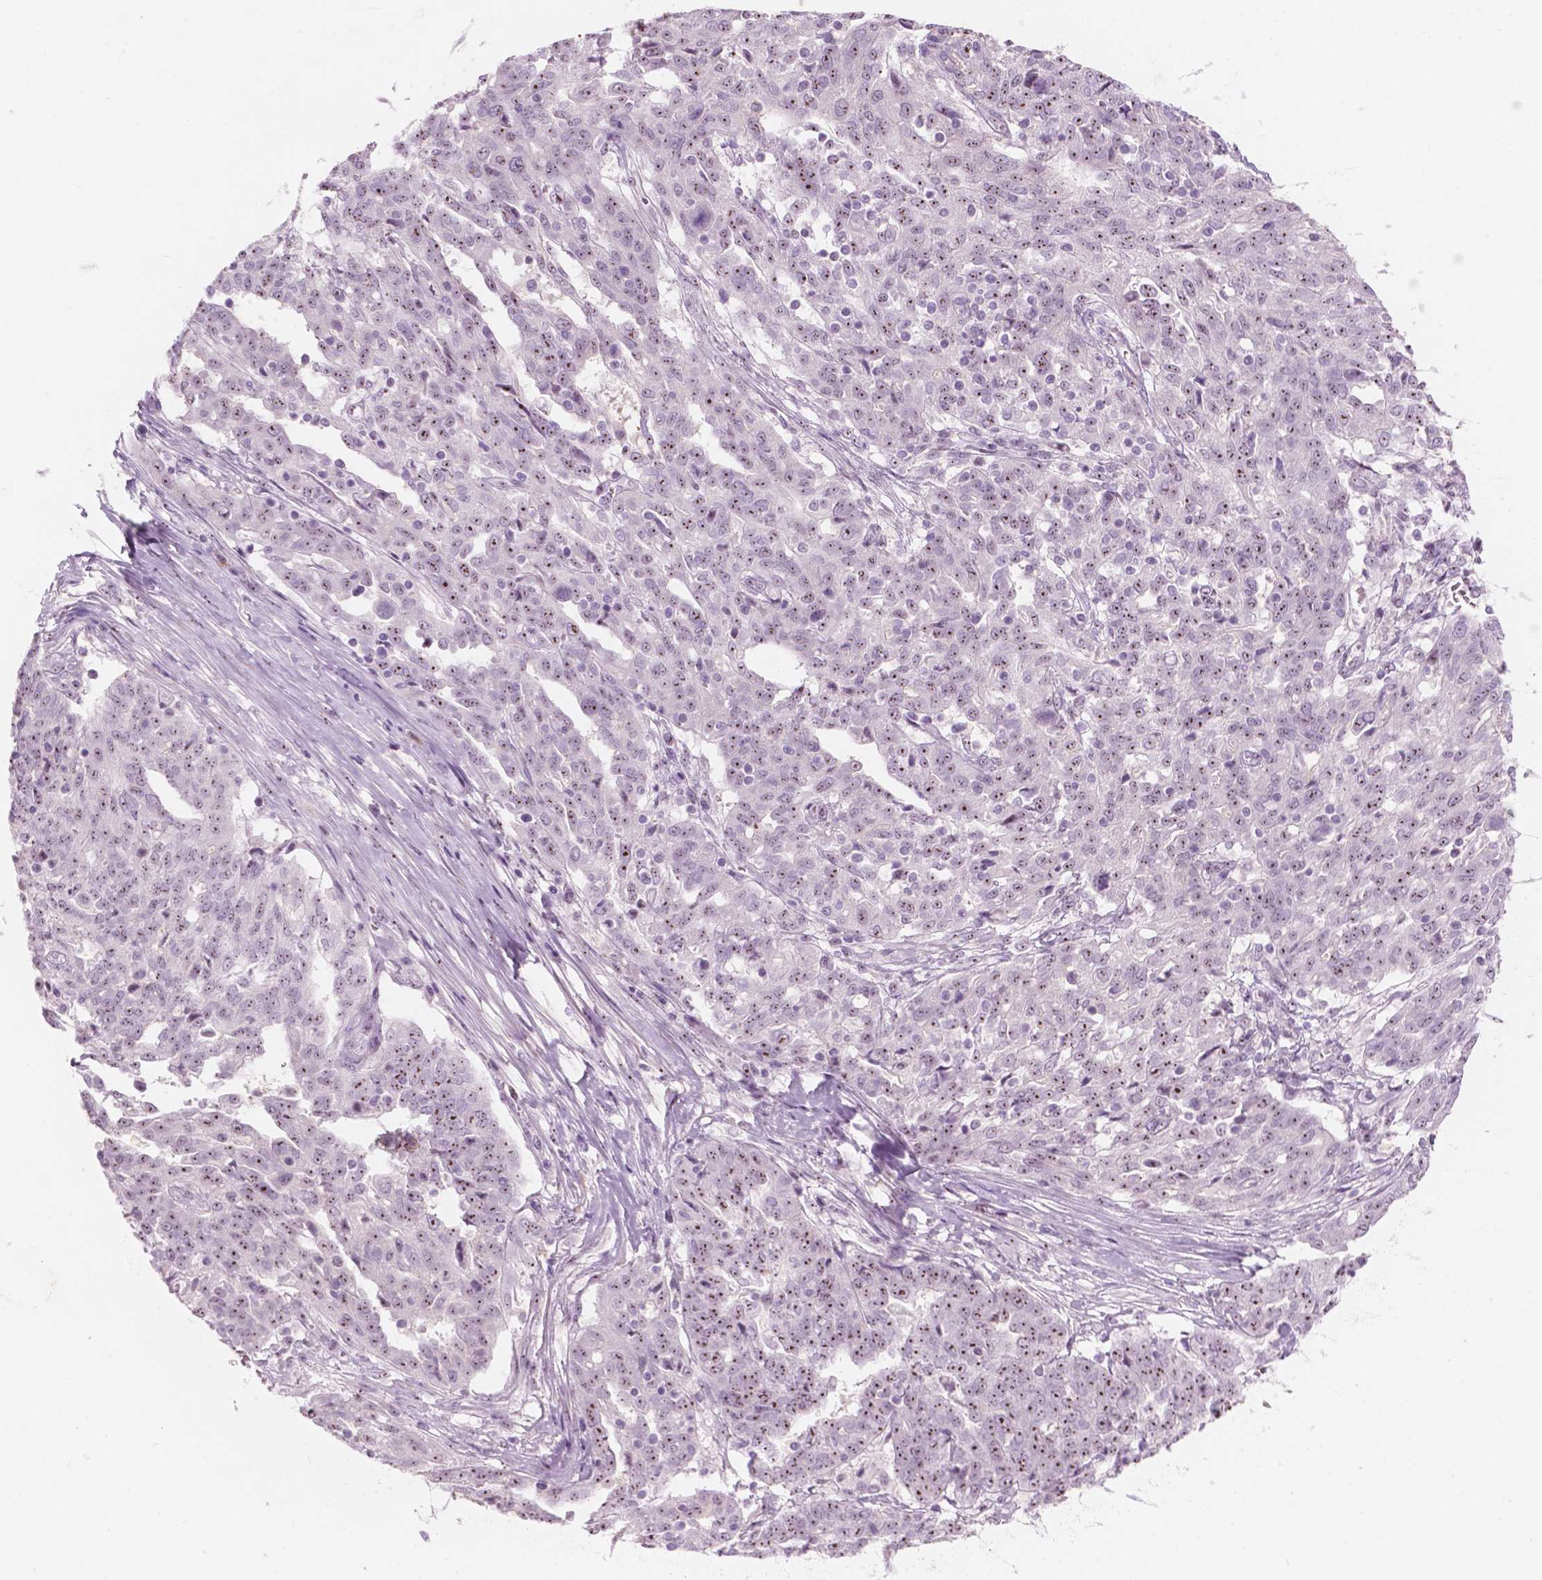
{"staining": {"intensity": "weak", "quantity": "25%-75%", "location": "nuclear"}, "tissue": "ovarian cancer", "cell_type": "Tumor cells", "image_type": "cancer", "snomed": [{"axis": "morphology", "description": "Cystadenocarcinoma, serous, NOS"}, {"axis": "topography", "description": "Ovary"}], "caption": "Immunohistochemical staining of human ovarian serous cystadenocarcinoma displays low levels of weak nuclear staining in about 25%-75% of tumor cells.", "gene": "ZNF853", "patient": {"sex": "female", "age": 67}}